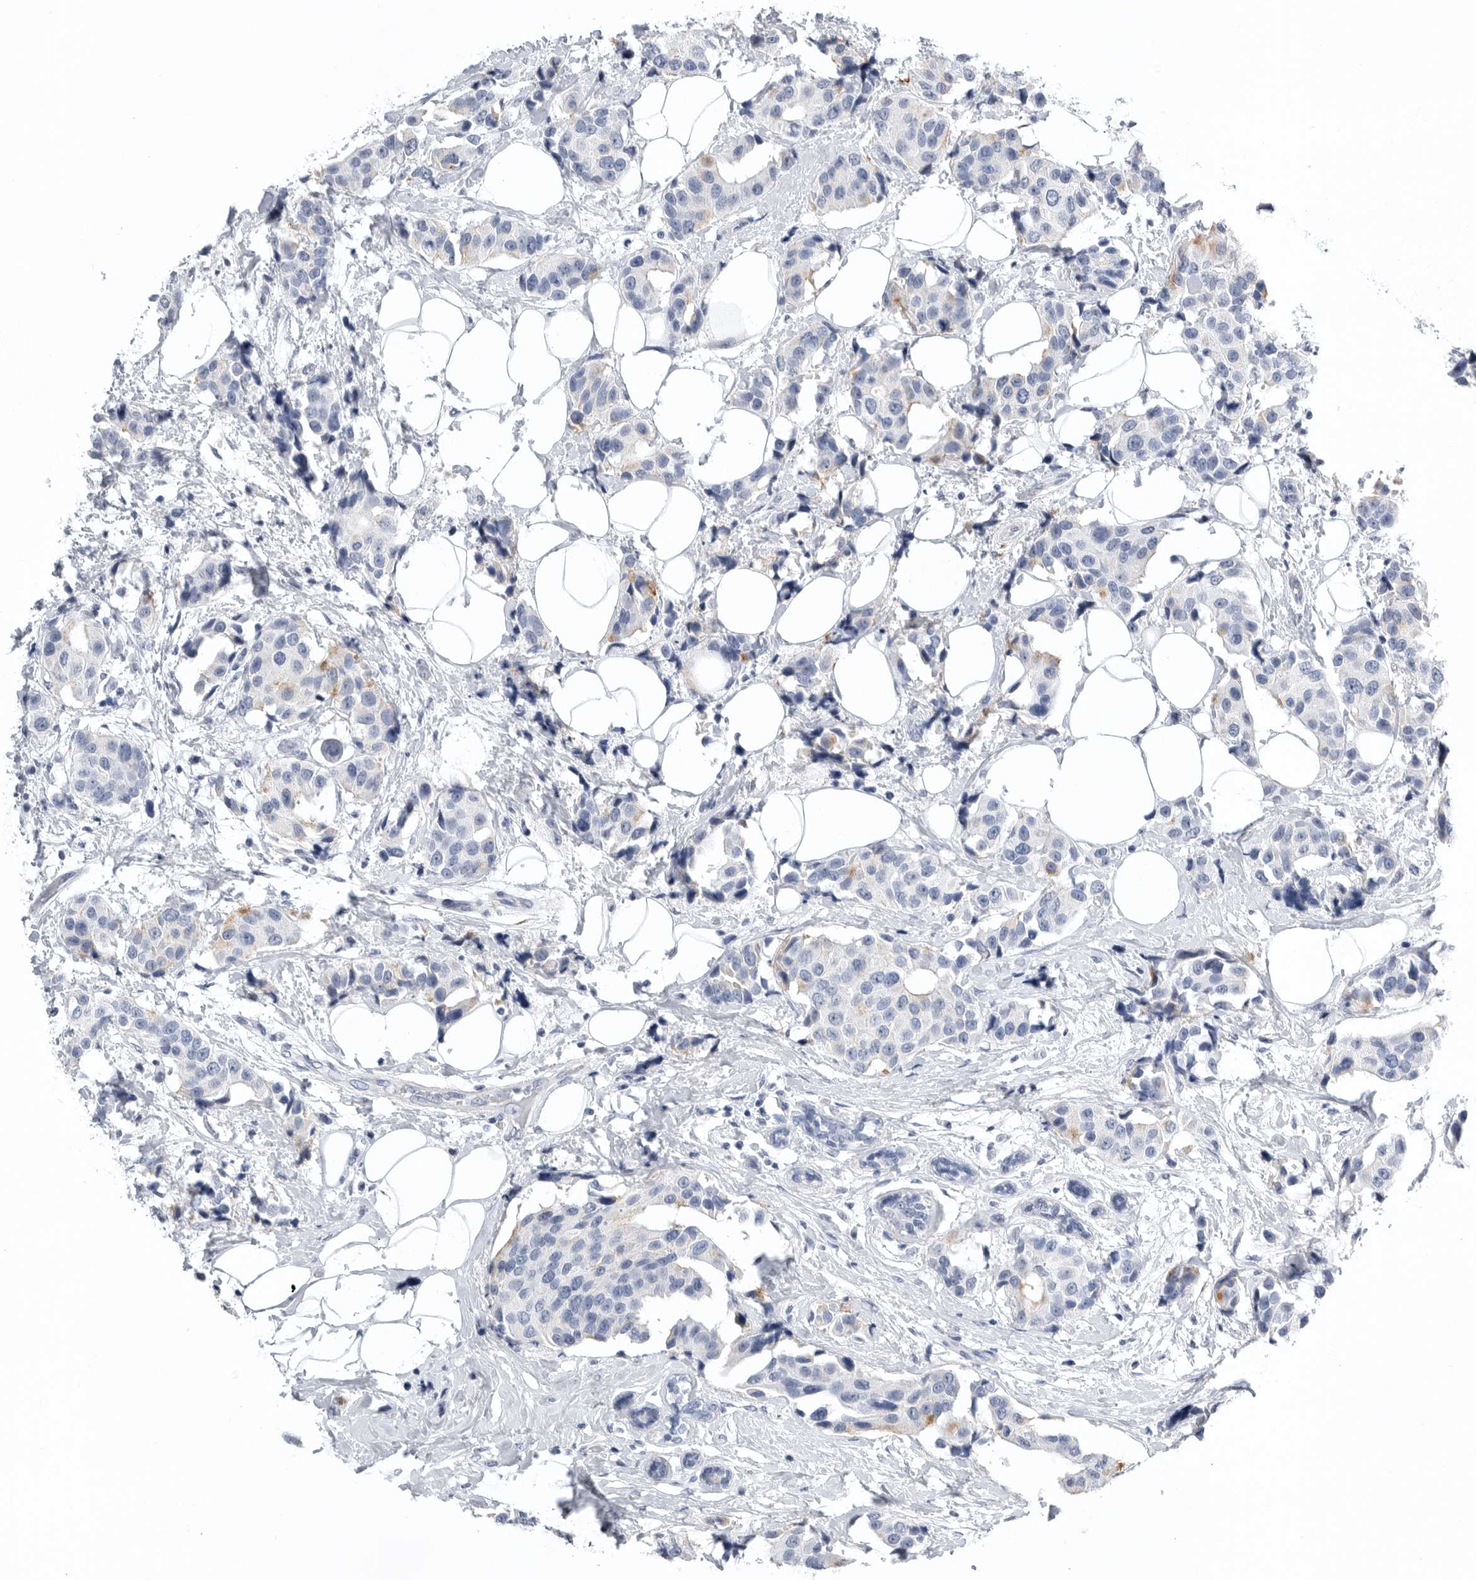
{"staining": {"intensity": "negative", "quantity": "none", "location": "none"}, "tissue": "breast cancer", "cell_type": "Tumor cells", "image_type": "cancer", "snomed": [{"axis": "morphology", "description": "Normal tissue, NOS"}, {"axis": "morphology", "description": "Duct carcinoma"}, {"axis": "topography", "description": "Breast"}], "caption": "Tumor cells show no significant positivity in breast cancer (intraductal carcinoma).", "gene": "TIMP1", "patient": {"sex": "female", "age": 39}}